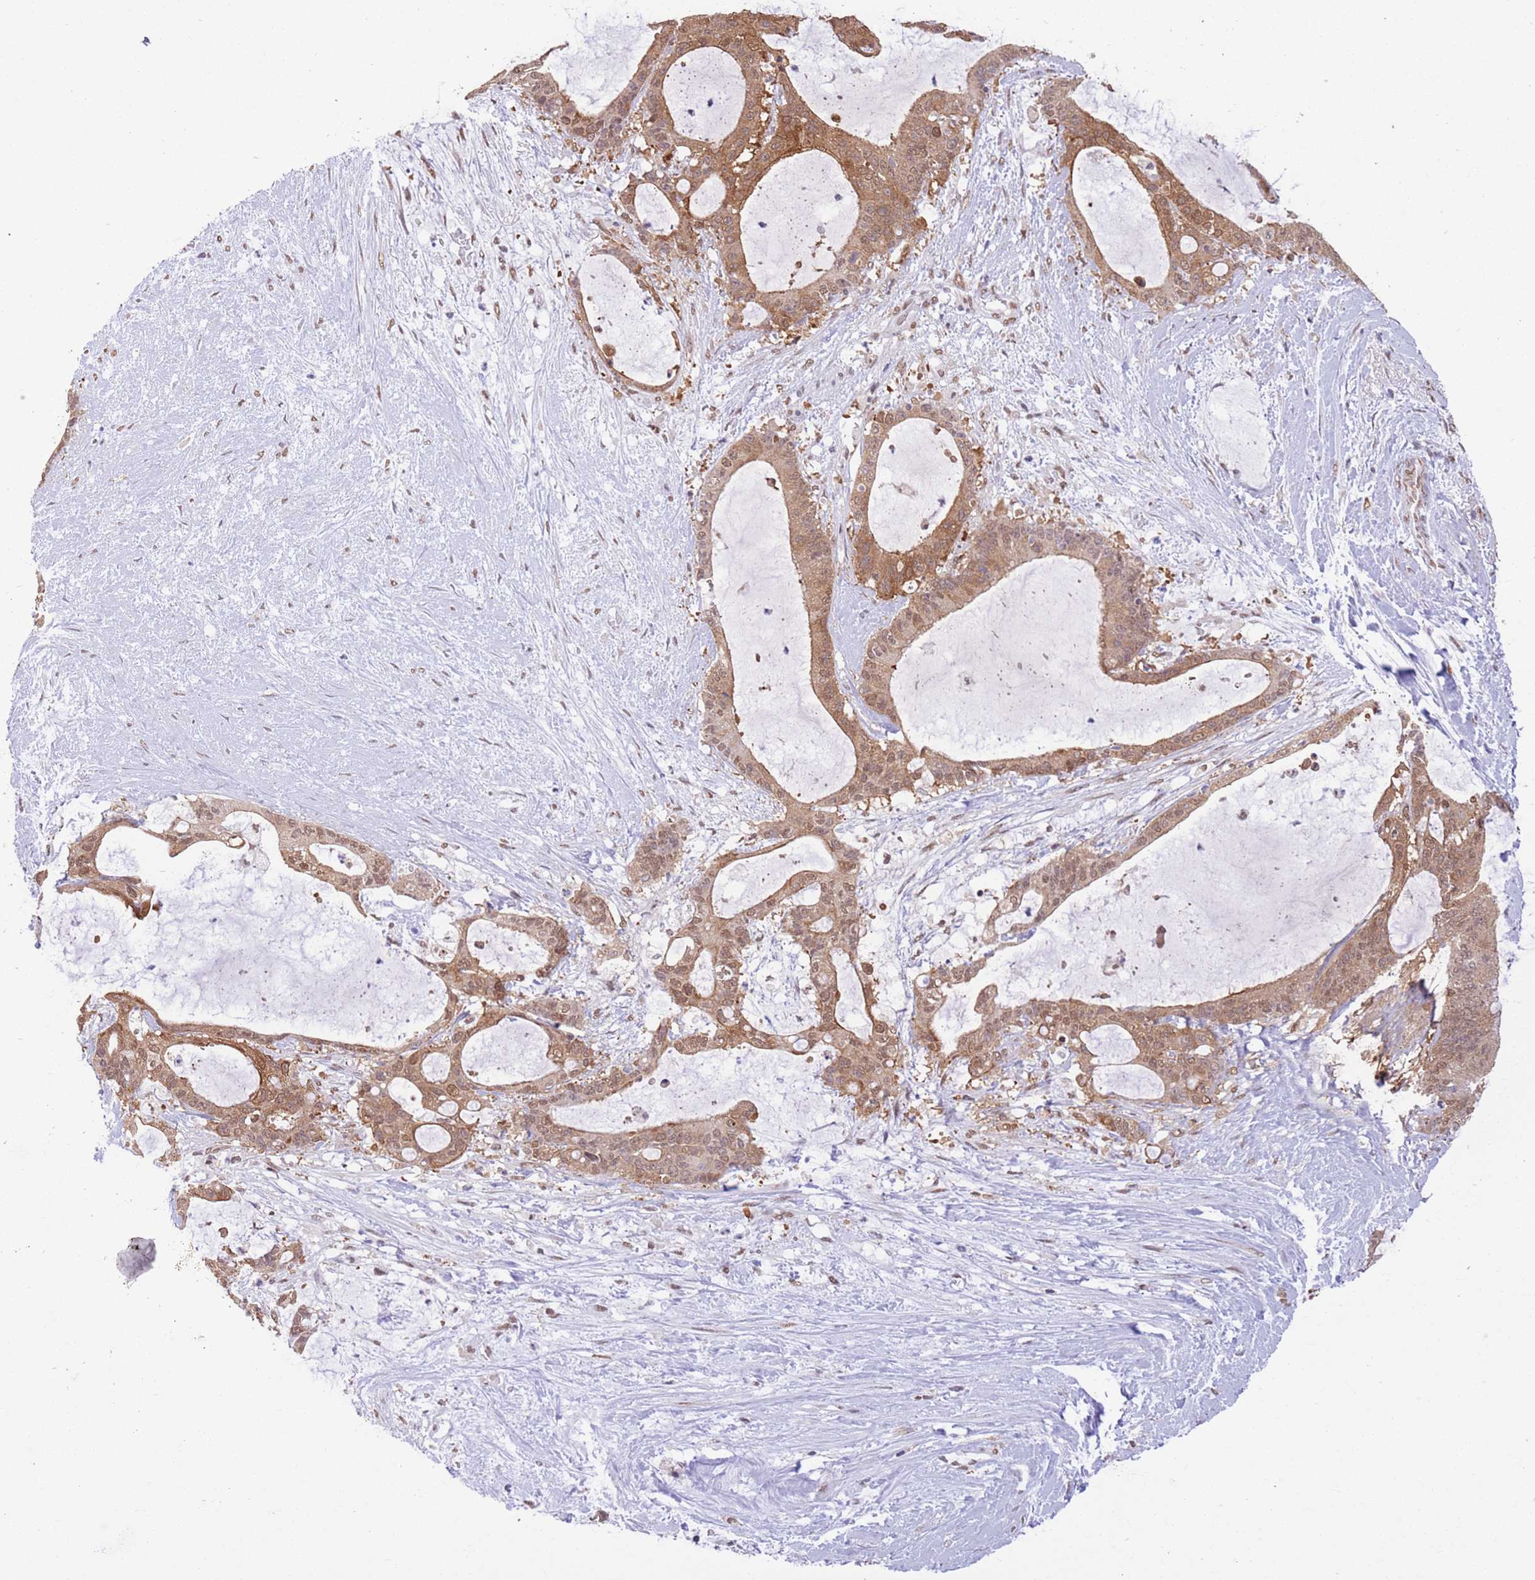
{"staining": {"intensity": "moderate", "quantity": ">75%", "location": "cytoplasmic/membranous,nuclear"}, "tissue": "liver cancer", "cell_type": "Tumor cells", "image_type": "cancer", "snomed": [{"axis": "morphology", "description": "Normal tissue, NOS"}, {"axis": "morphology", "description": "Cholangiocarcinoma"}, {"axis": "topography", "description": "Liver"}, {"axis": "topography", "description": "Peripheral nerve tissue"}], "caption": "Liver cancer (cholangiocarcinoma) was stained to show a protein in brown. There is medium levels of moderate cytoplasmic/membranous and nuclear staining in approximately >75% of tumor cells.", "gene": "TRIM32", "patient": {"sex": "female", "age": 73}}